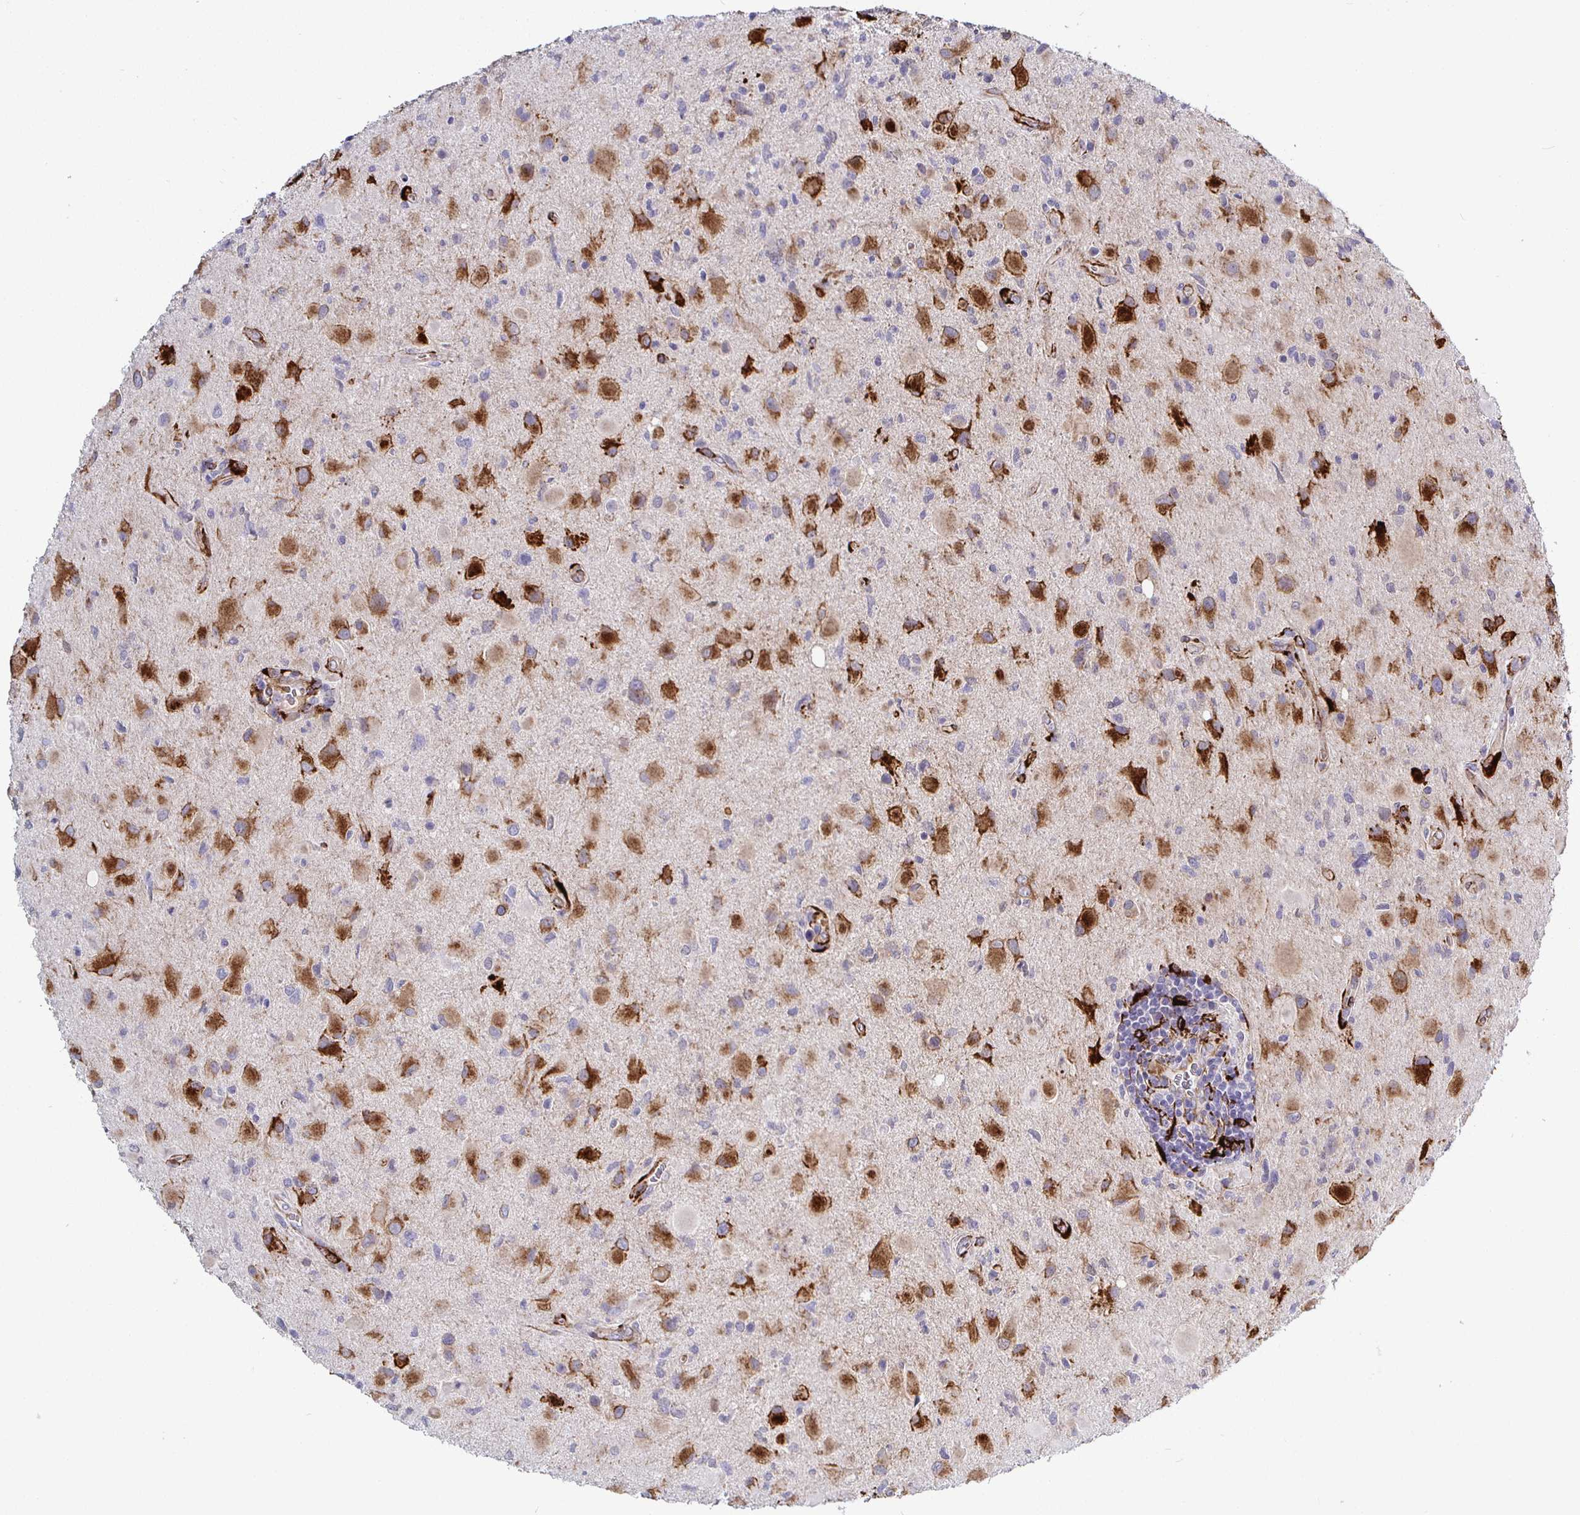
{"staining": {"intensity": "strong", "quantity": ">75%", "location": "cytoplasmic/membranous"}, "tissue": "glioma", "cell_type": "Tumor cells", "image_type": "cancer", "snomed": [{"axis": "morphology", "description": "Glioma, malignant, Low grade"}, {"axis": "topography", "description": "Brain"}], "caption": "A brown stain highlights strong cytoplasmic/membranous positivity of a protein in glioma tumor cells.", "gene": "P4HA2", "patient": {"sex": "female", "age": 32}}